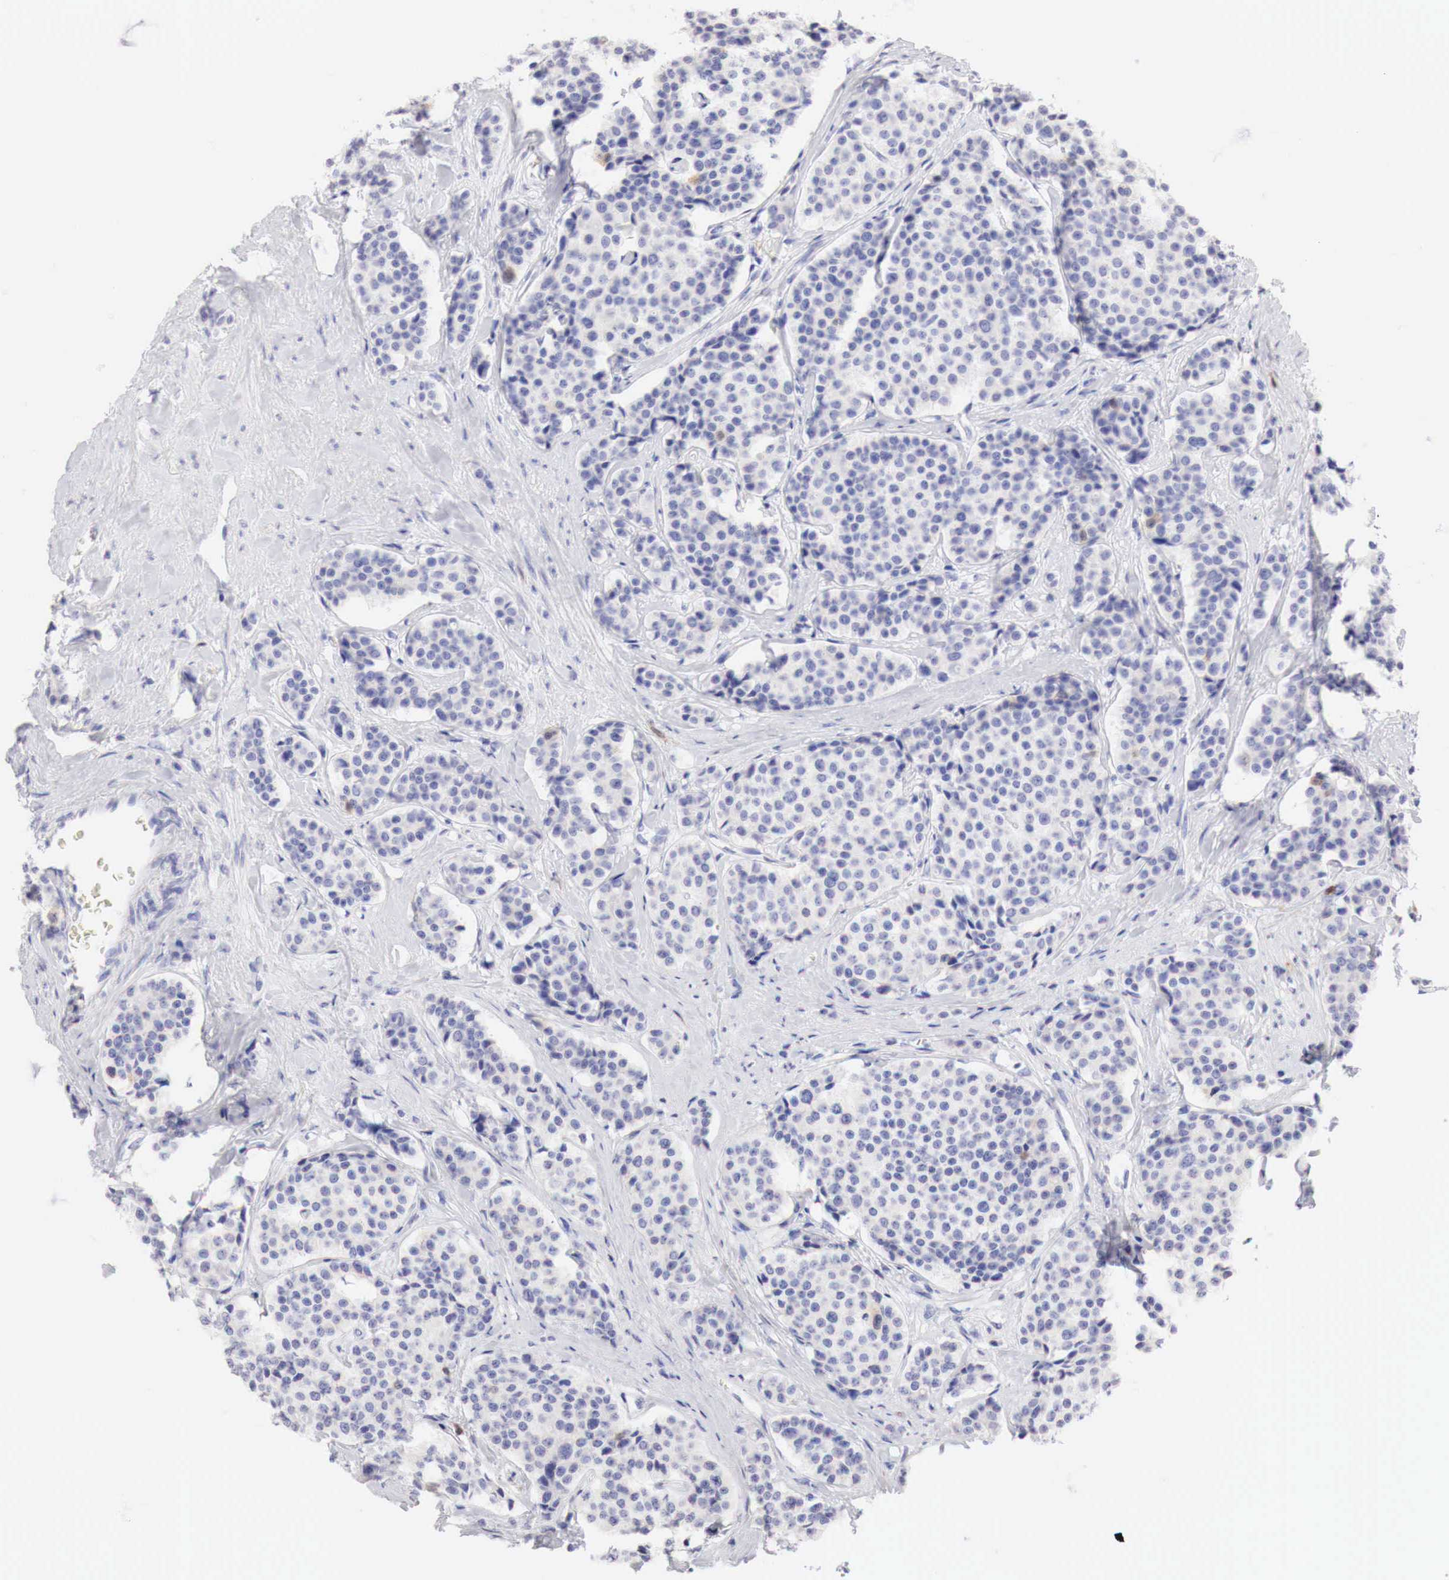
{"staining": {"intensity": "negative", "quantity": "none", "location": "none"}, "tissue": "carcinoid", "cell_type": "Tumor cells", "image_type": "cancer", "snomed": [{"axis": "morphology", "description": "Carcinoid, malignant, NOS"}, {"axis": "topography", "description": "Small intestine"}], "caption": "Immunohistochemistry (IHC) photomicrograph of neoplastic tissue: human carcinoid stained with DAB demonstrates no significant protein positivity in tumor cells.", "gene": "CDKN2A", "patient": {"sex": "male", "age": 60}}